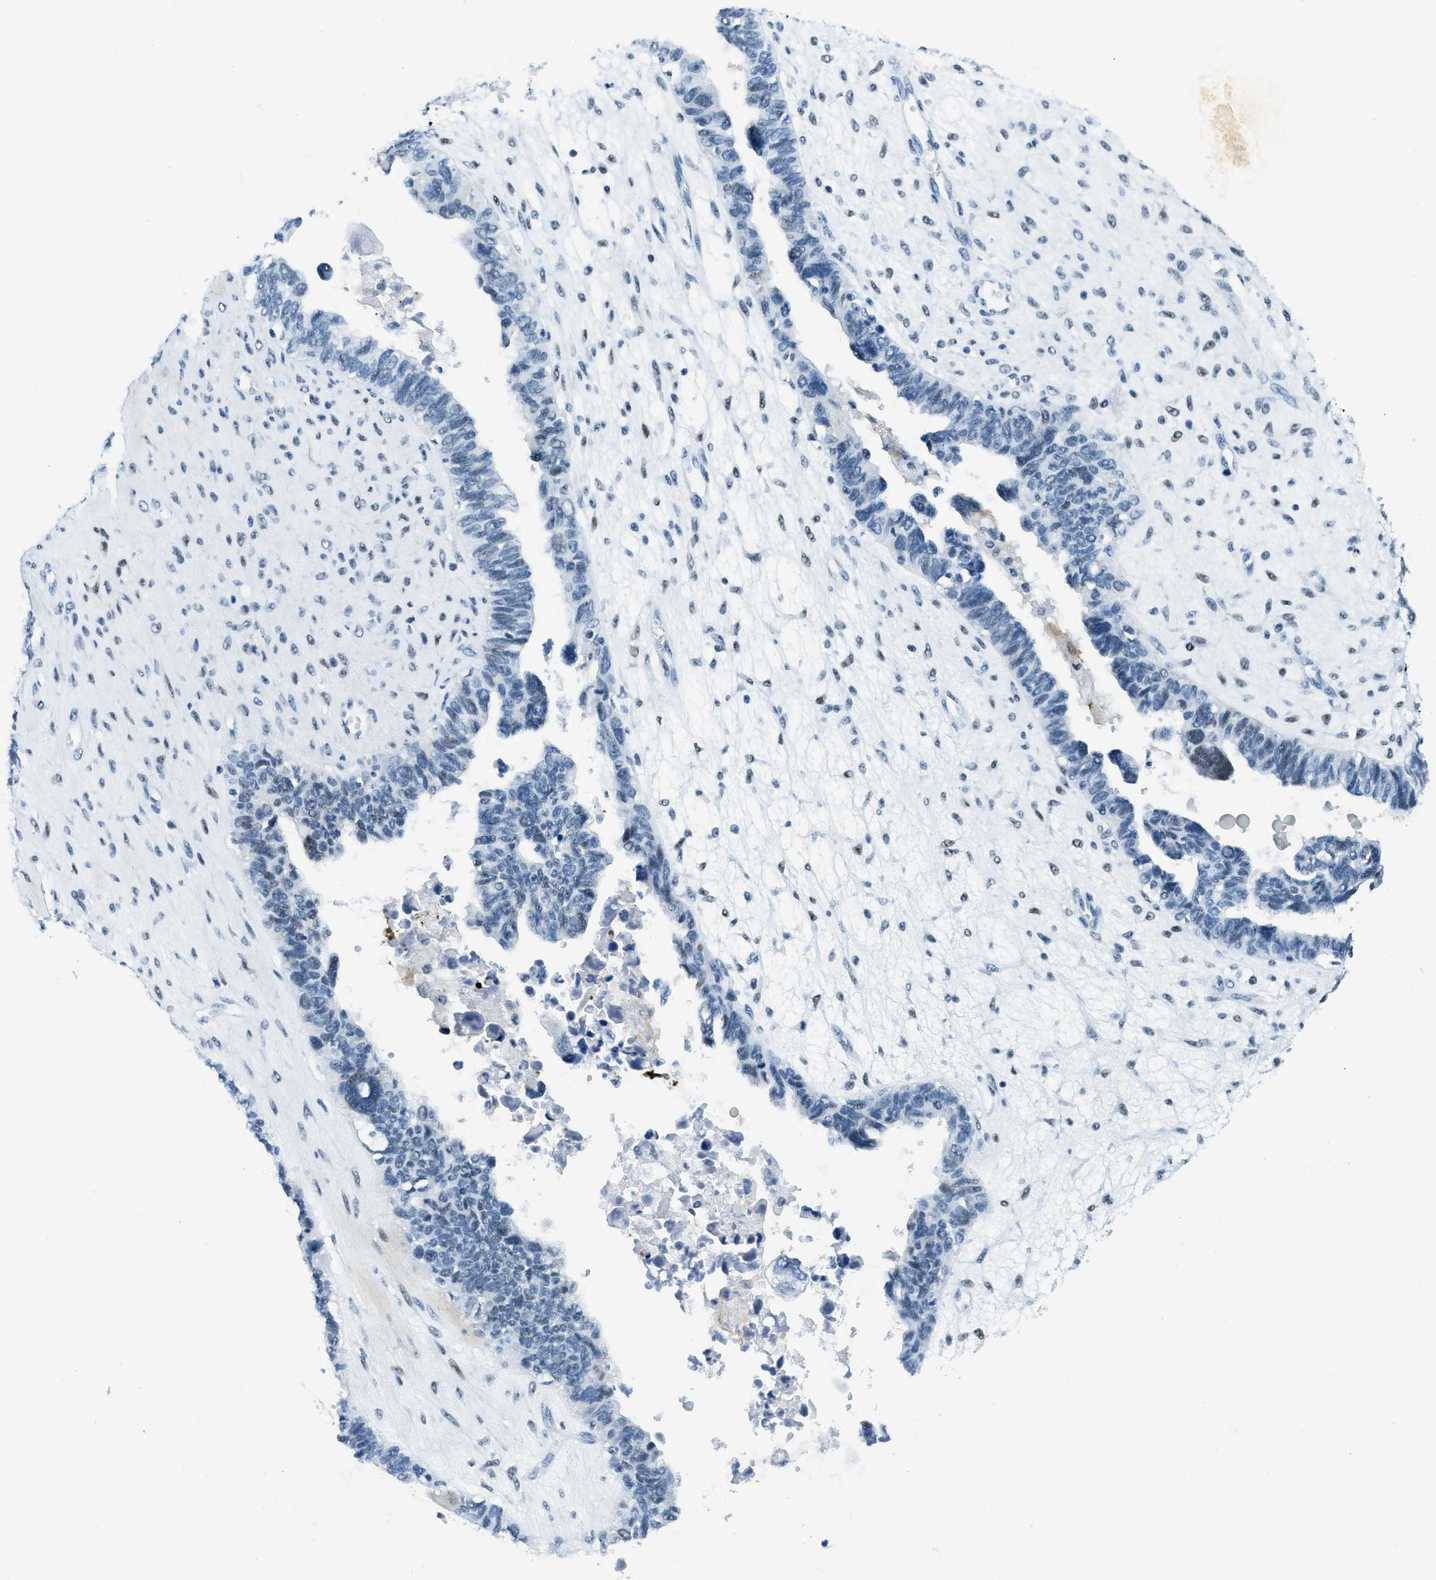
{"staining": {"intensity": "negative", "quantity": "none", "location": "none"}, "tissue": "ovarian cancer", "cell_type": "Tumor cells", "image_type": "cancer", "snomed": [{"axis": "morphology", "description": "Cystadenocarcinoma, serous, NOS"}, {"axis": "topography", "description": "Ovary"}], "caption": "Ovarian cancer was stained to show a protein in brown. There is no significant staining in tumor cells. (Stains: DAB (3,3'-diaminobenzidine) IHC with hematoxylin counter stain, Microscopy: brightfield microscopy at high magnification).", "gene": "PLA2G2A", "patient": {"sex": "female", "age": 79}}